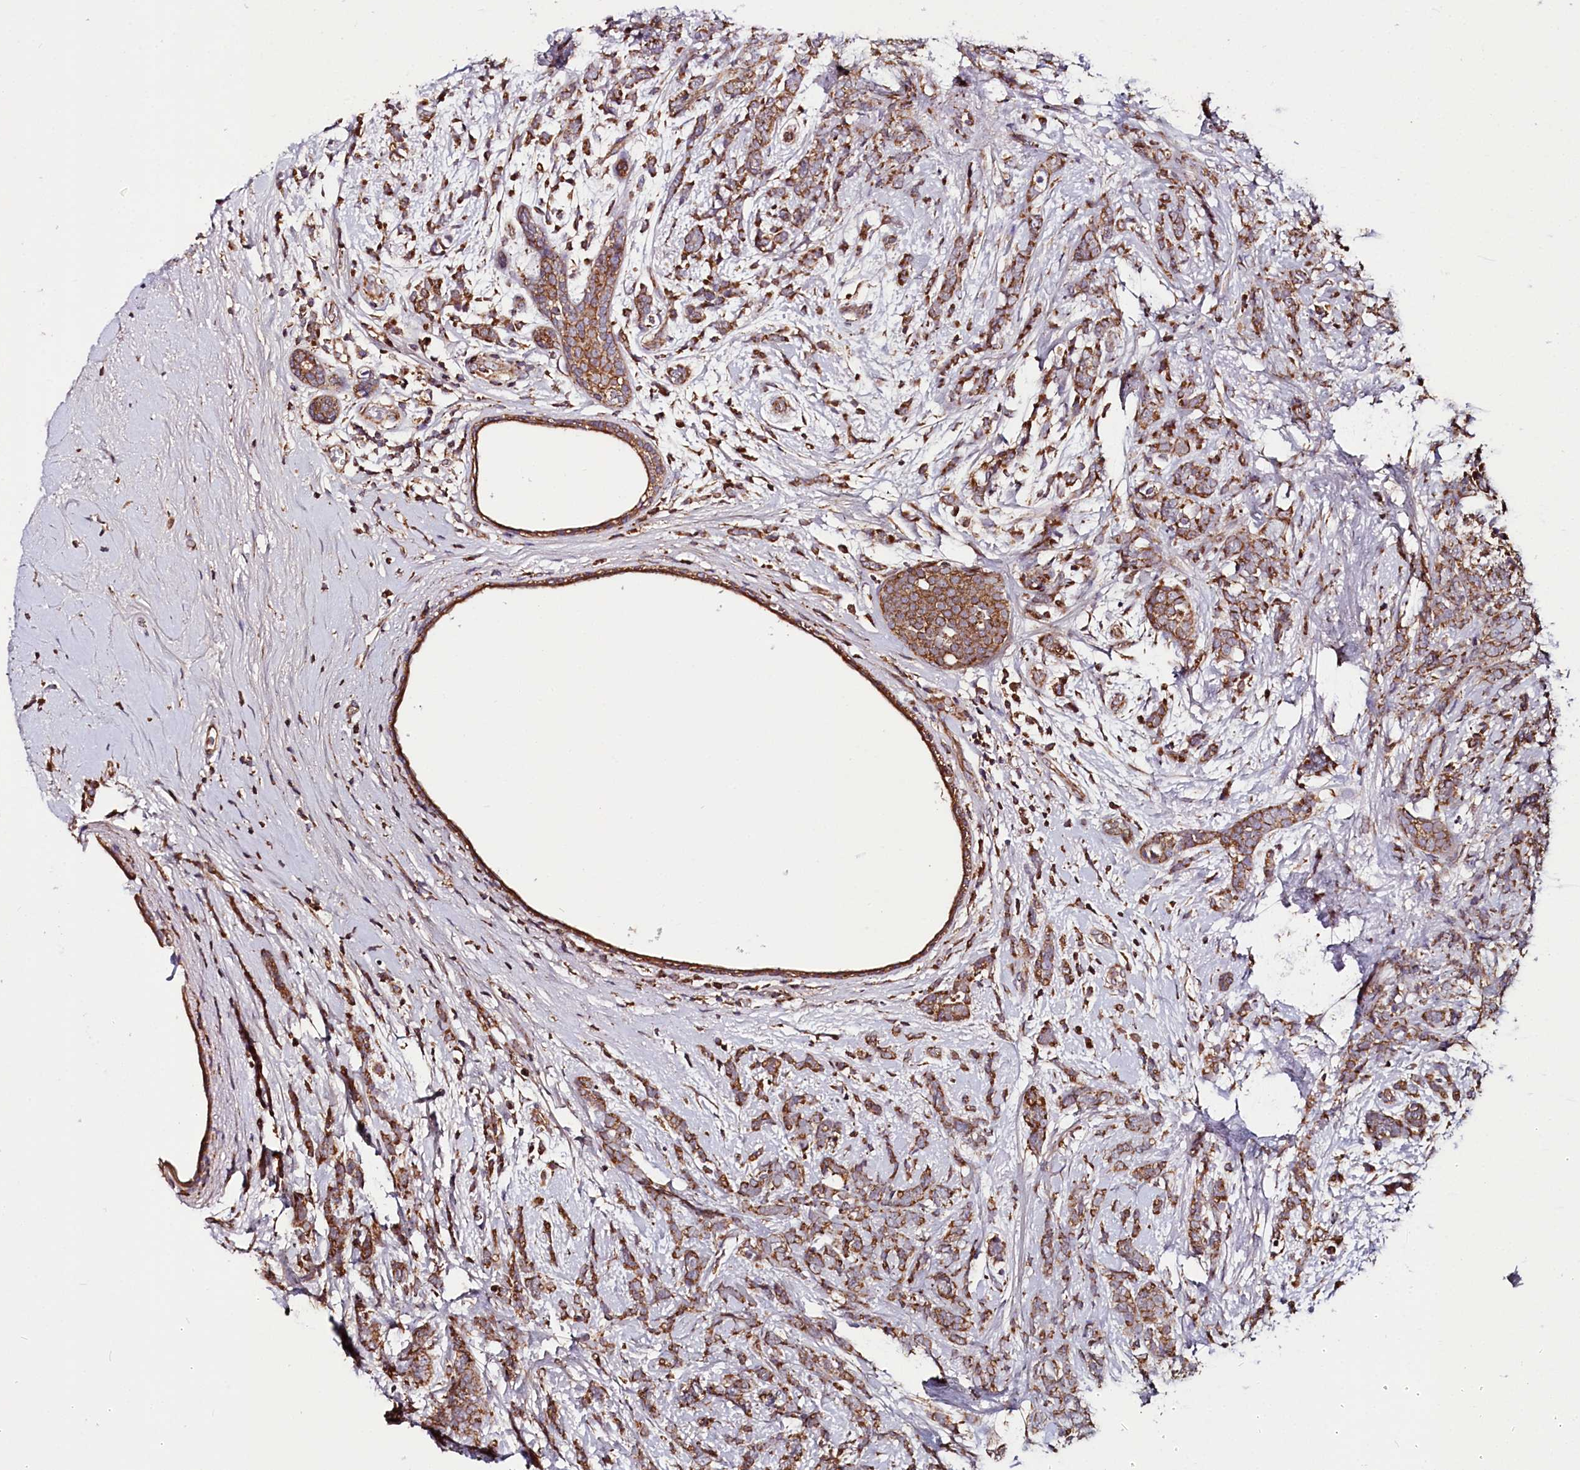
{"staining": {"intensity": "moderate", "quantity": ">75%", "location": "cytoplasmic/membranous"}, "tissue": "breast cancer", "cell_type": "Tumor cells", "image_type": "cancer", "snomed": [{"axis": "morphology", "description": "Lobular carcinoma"}, {"axis": "topography", "description": "Breast"}], "caption": "The photomicrograph exhibits immunohistochemical staining of breast lobular carcinoma. There is moderate cytoplasmic/membranous positivity is seen in approximately >75% of tumor cells.", "gene": "NUDT15", "patient": {"sex": "female", "age": 58}}